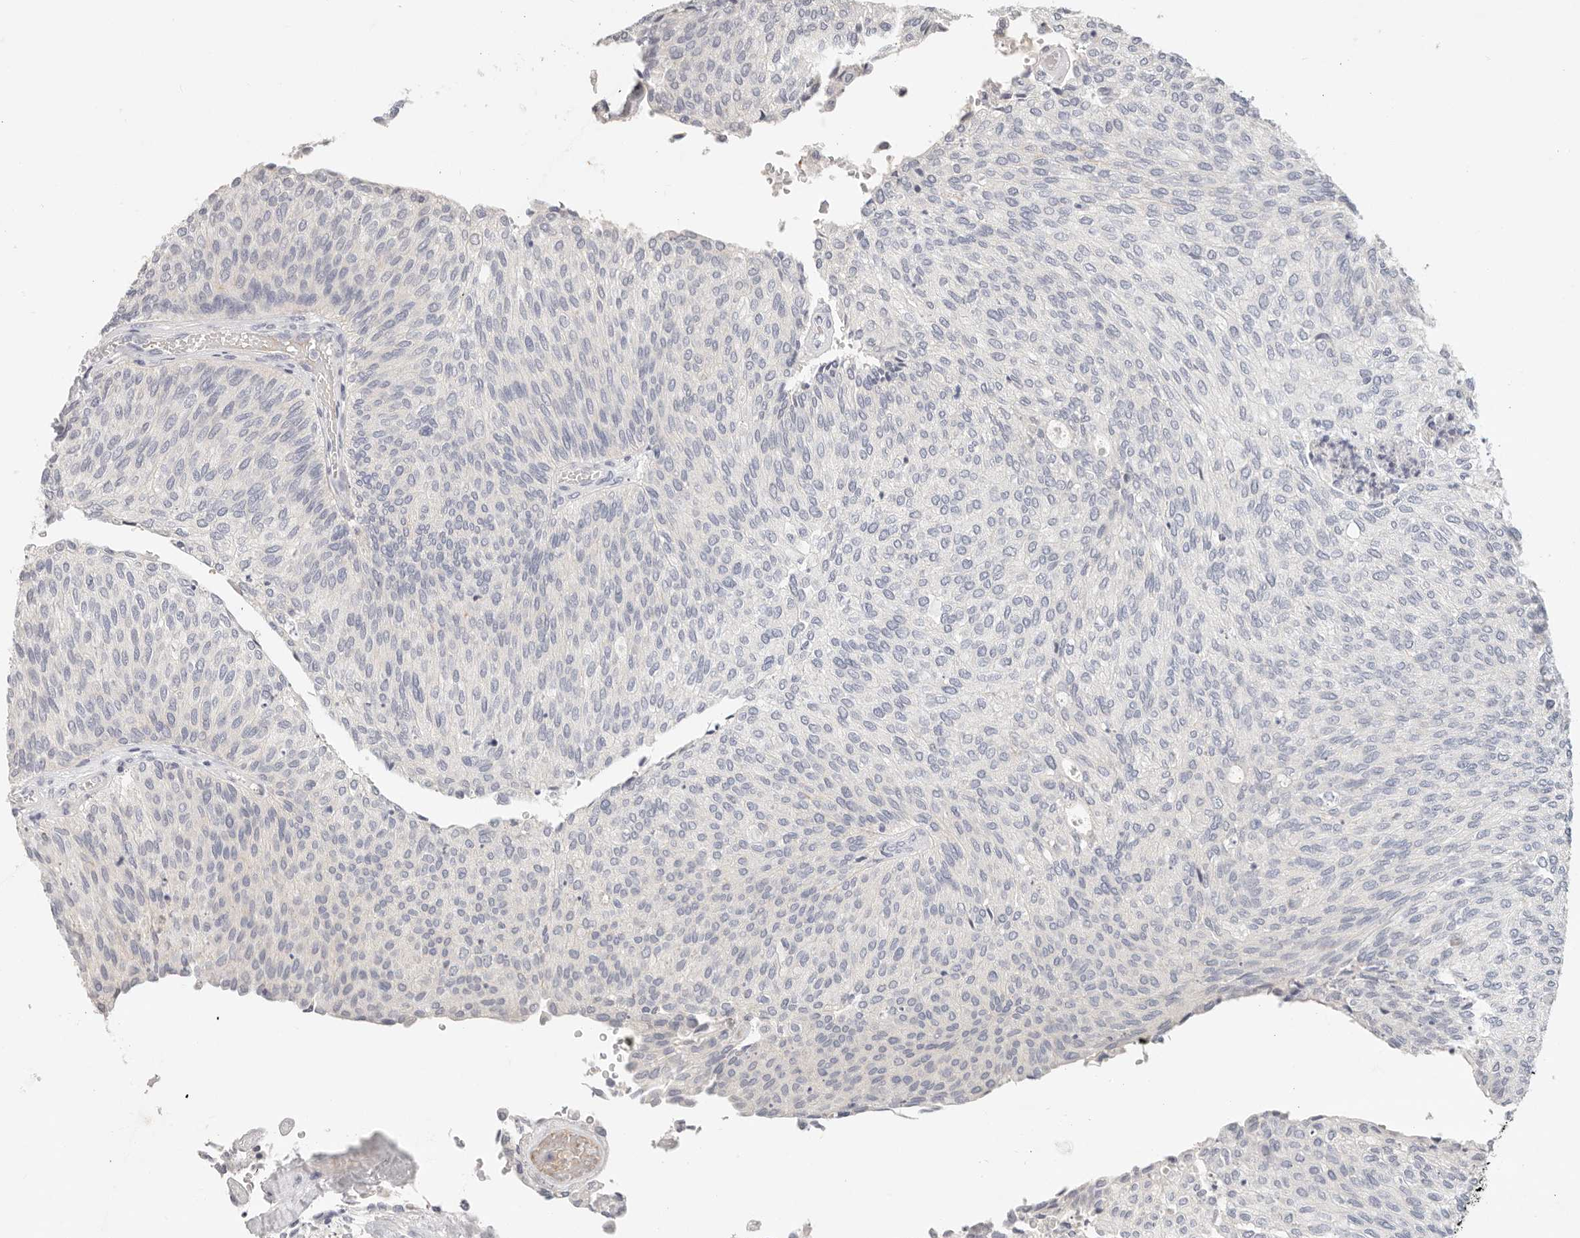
{"staining": {"intensity": "negative", "quantity": "none", "location": "none"}, "tissue": "urothelial cancer", "cell_type": "Tumor cells", "image_type": "cancer", "snomed": [{"axis": "morphology", "description": "Urothelial carcinoma, Low grade"}, {"axis": "topography", "description": "Urinary bladder"}], "caption": "Tumor cells are negative for protein expression in human urothelial cancer.", "gene": "TMEM63B", "patient": {"sex": "female", "age": 79}}